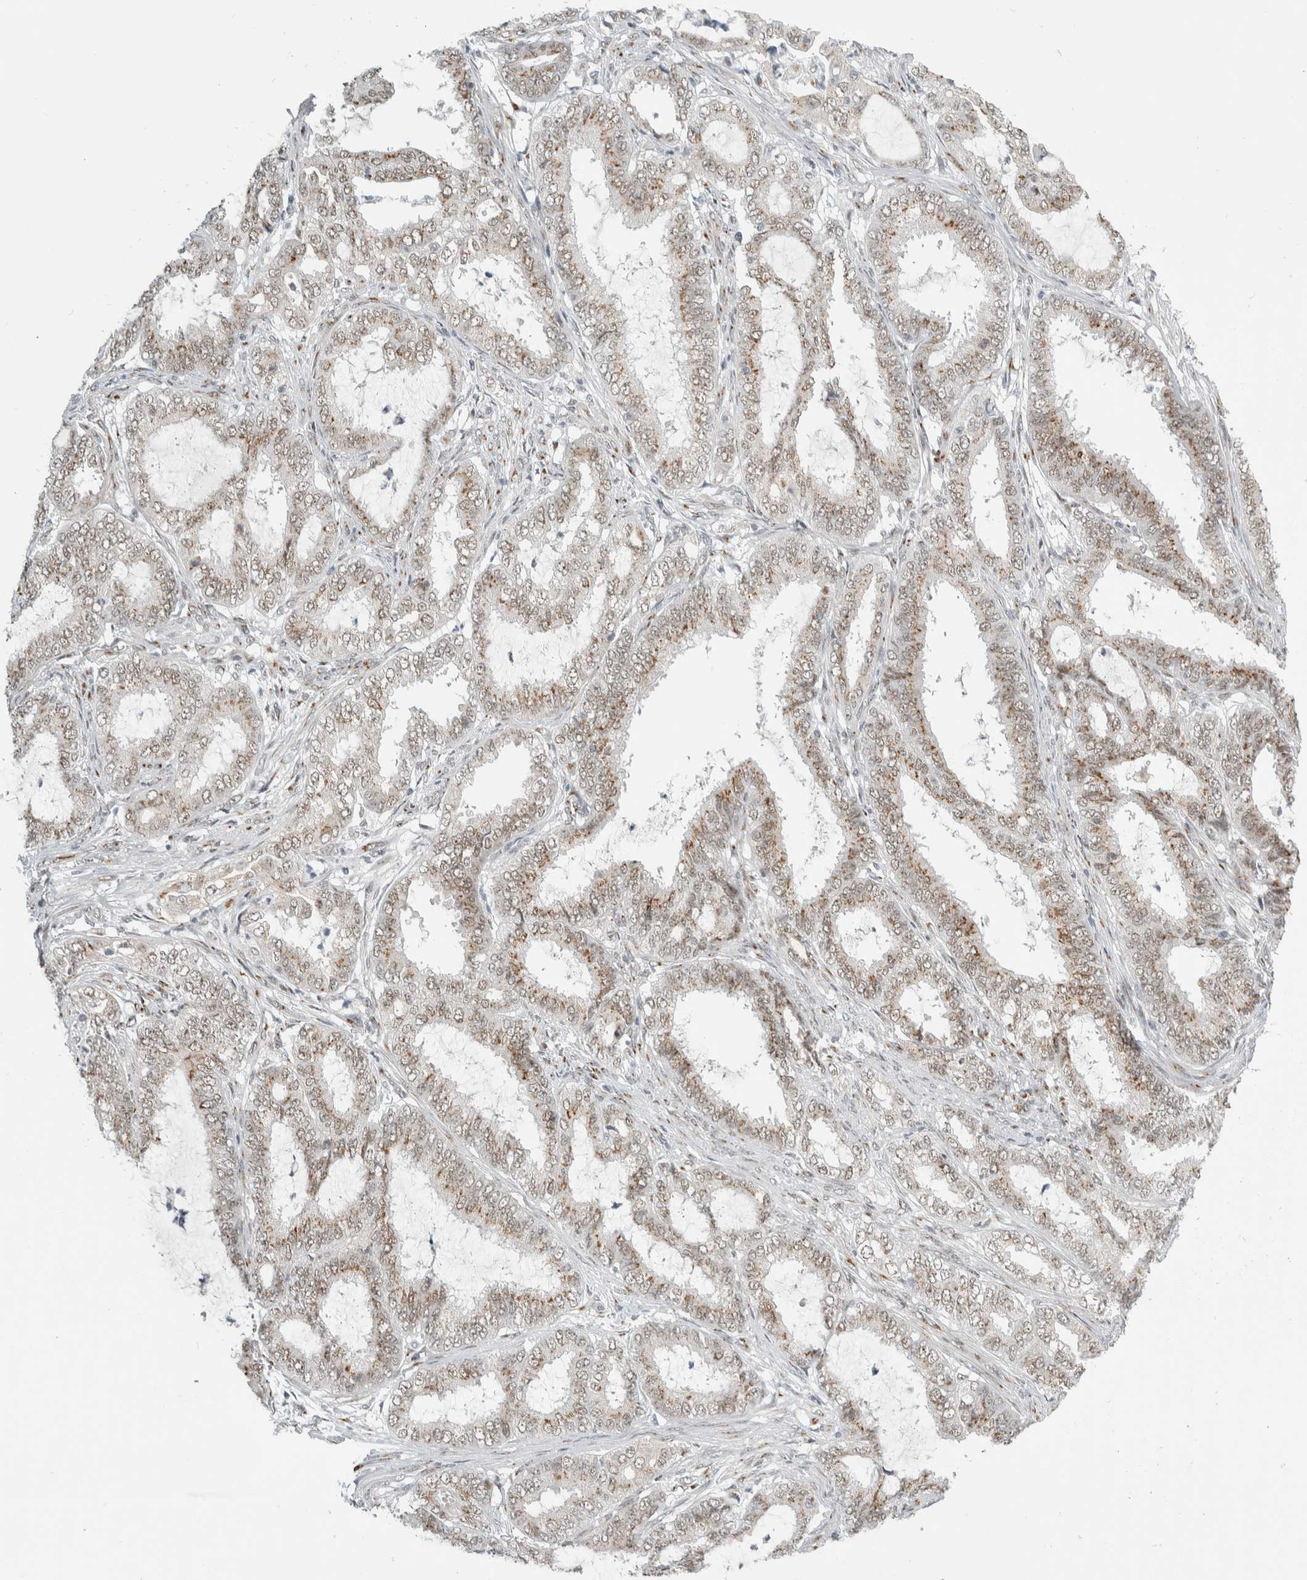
{"staining": {"intensity": "weak", "quantity": ">75%", "location": "cytoplasmic/membranous"}, "tissue": "endometrial cancer", "cell_type": "Tumor cells", "image_type": "cancer", "snomed": [{"axis": "morphology", "description": "Adenocarcinoma, NOS"}, {"axis": "topography", "description": "Endometrium"}], "caption": "Immunohistochemistry (IHC) micrograph of neoplastic tissue: endometrial adenocarcinoma stained using IHC displays low levels of weak protein expression localized specifically in the cytoplasmic/membranous of tumor cells, appearing as a cytoplasmic/membranous brown color.", "gene": "ZMYND8", "patient": {"sex": "female", "age": 51}}